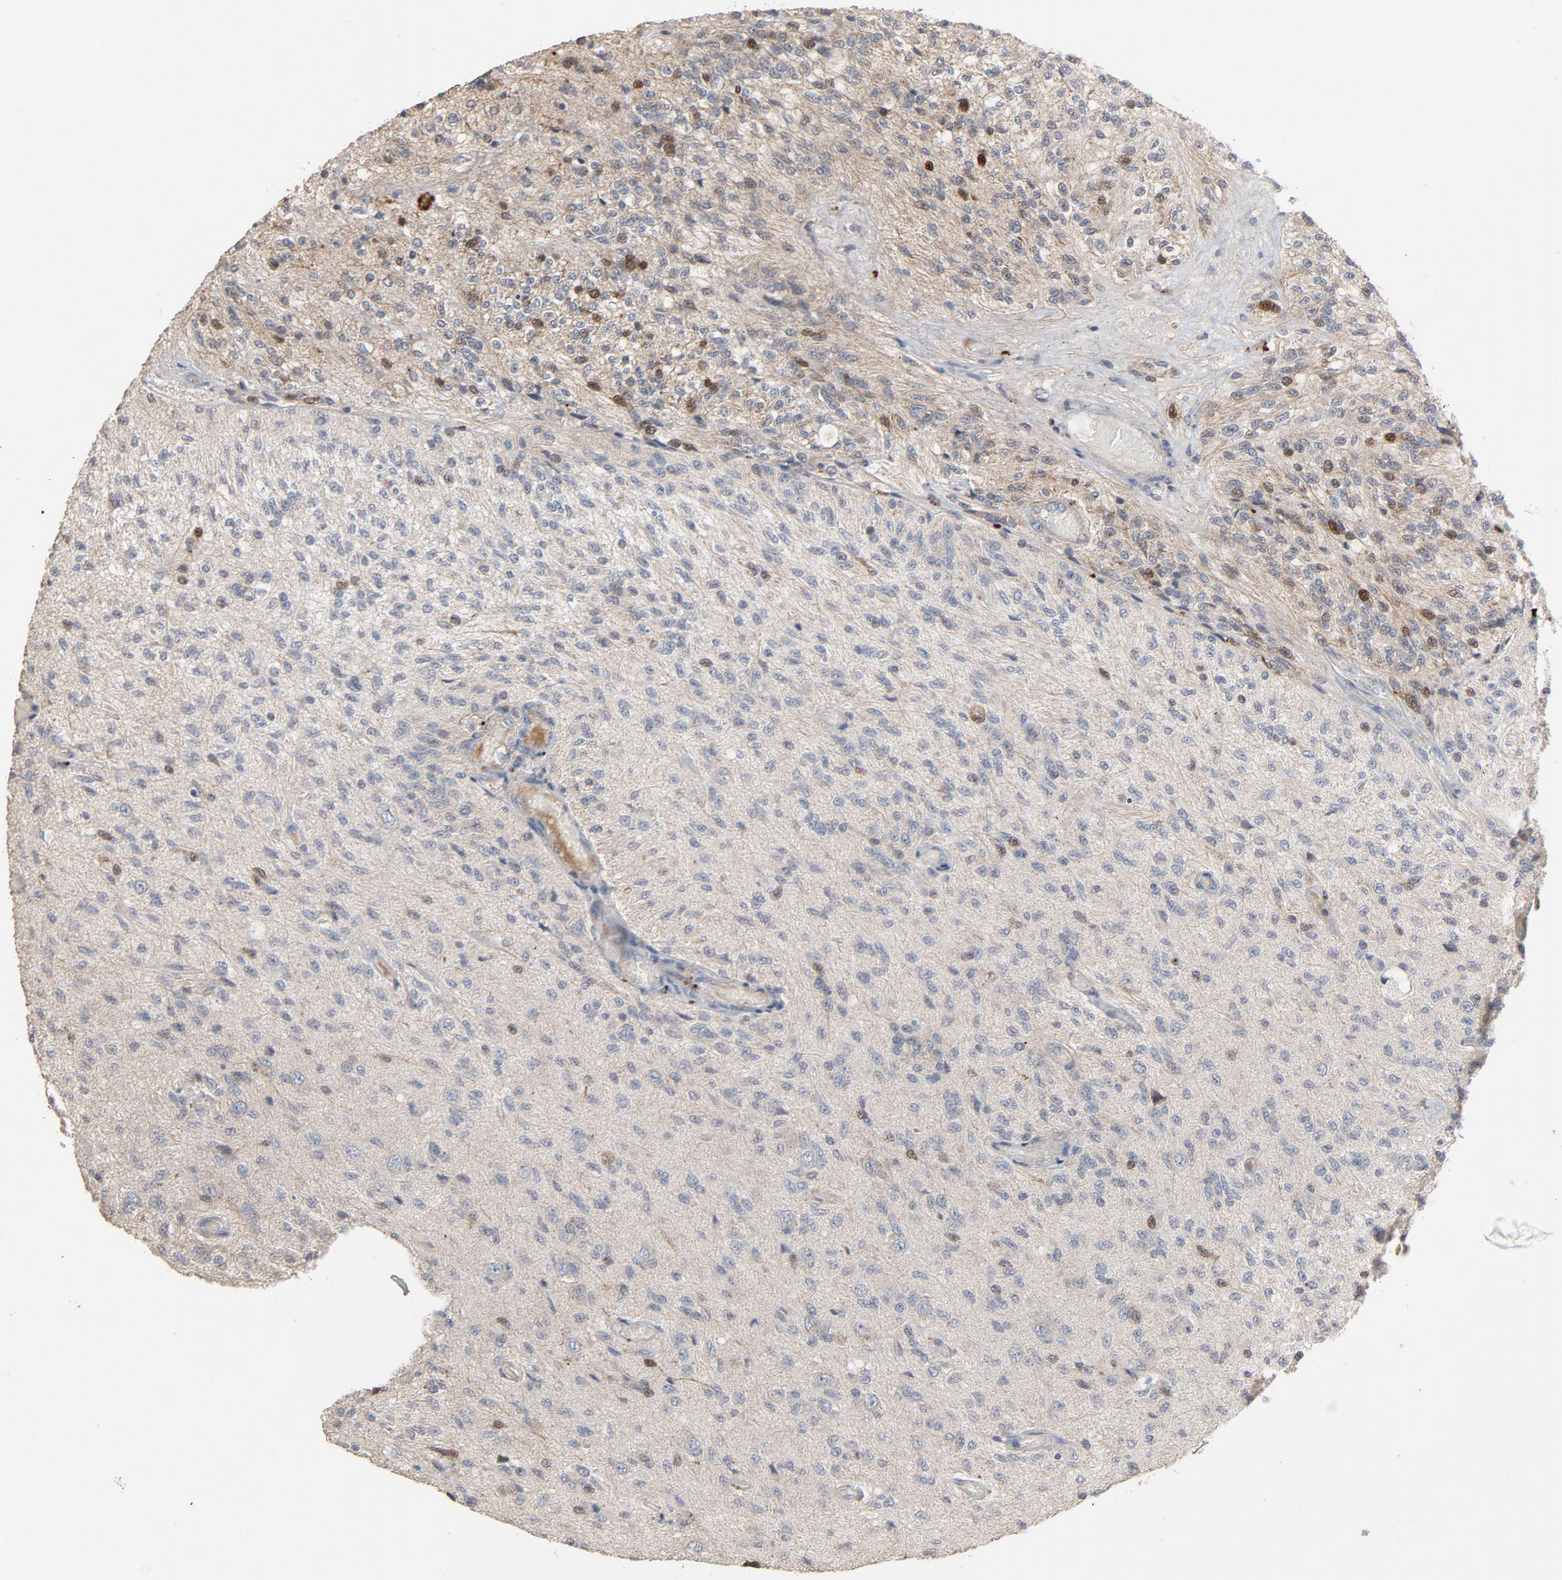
{"staining": {"intensity": "weak", "quantity": "<25%", "location": "cytoplasmic/membranous,nuclear"}, "tissue": "glioma", "cell_type": "Tumor cells", "image_type": "cancer", "snomed": [{"axis": "morphology", "description": "Normal tissue, NOS"}, {"axis": "morphology", "description": "Glioma, malignant, High grade"}, {"axis": "topography", "description": "Cerebral cortex"}], "caption": "Immunohistochemical staining of human malignant glioma (high-grade) displays no significant positivity in tumor cells.", "gene": "CDK6", "patient": {"sex": "male", "age": 77}}